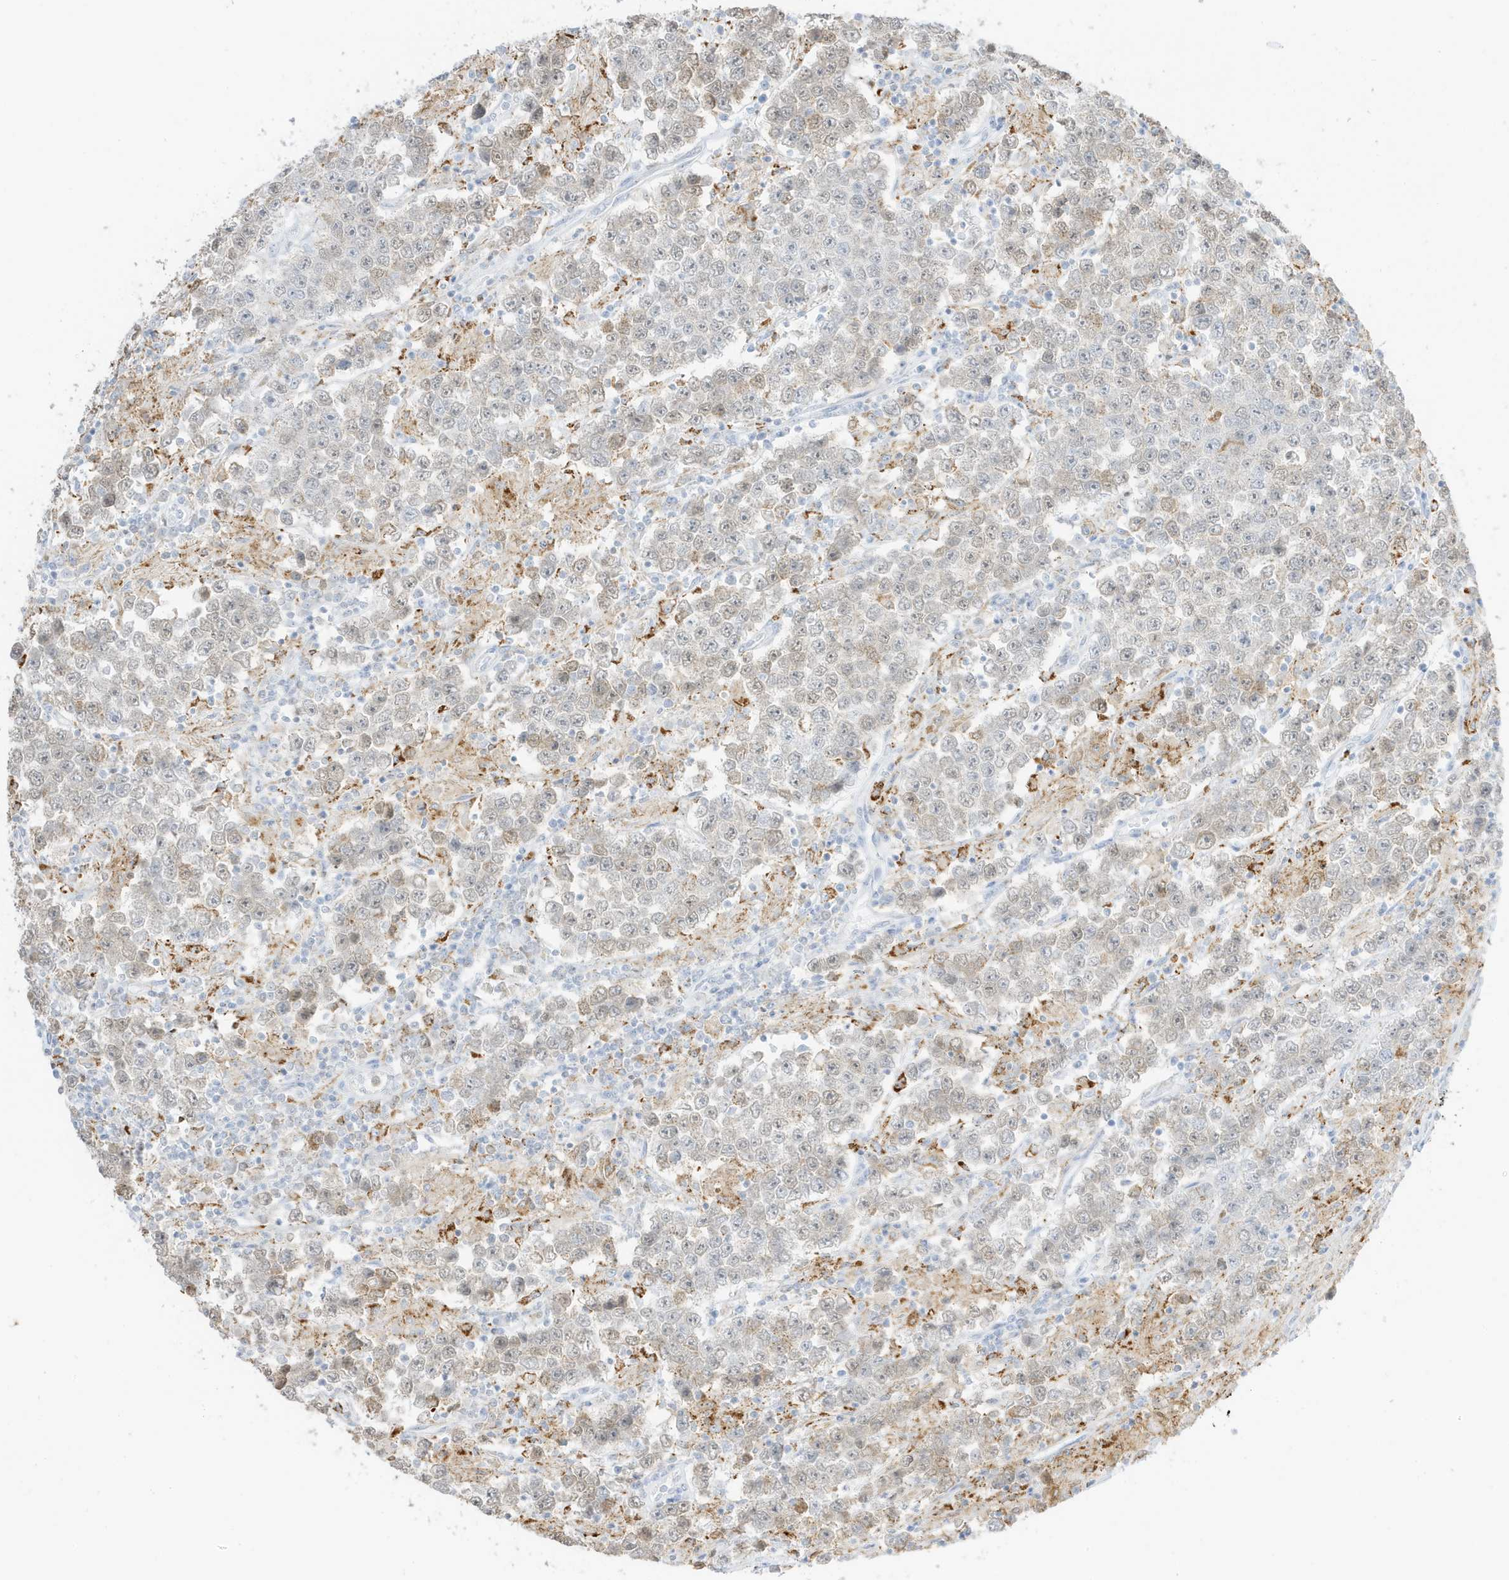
{"staining": {"intensity": "negative", "quantity": "none", "location": "none"}, "tissue": "testis cancer", "cell_type": "Tumor cells", "image_type": "cancer", "snomed": [{"axis": "morphology", "description": "Normal tissue, NOS"}, {"axis": "morphology", "description": "Urothelial carcinoma, High grade"}, {"axis": "morphology", "description": "Seminoma, NOS"}, {"axis": "morphology", "description": "Carcinoma, Embryonal, NOS"}, {"axis": "topography", "description": "Urinary bladder"}, {"axis": "topography", "description": "Testis"}], "caption": "Immunohistochemistry image of neoplastic tissue: human testis cancer (urothelial carcinoma (high-grade)) stained with DAB displays no significant protein staining in tumor cells.", "gene": "GCA", "patient": {"sex": "male", "age": 41}}